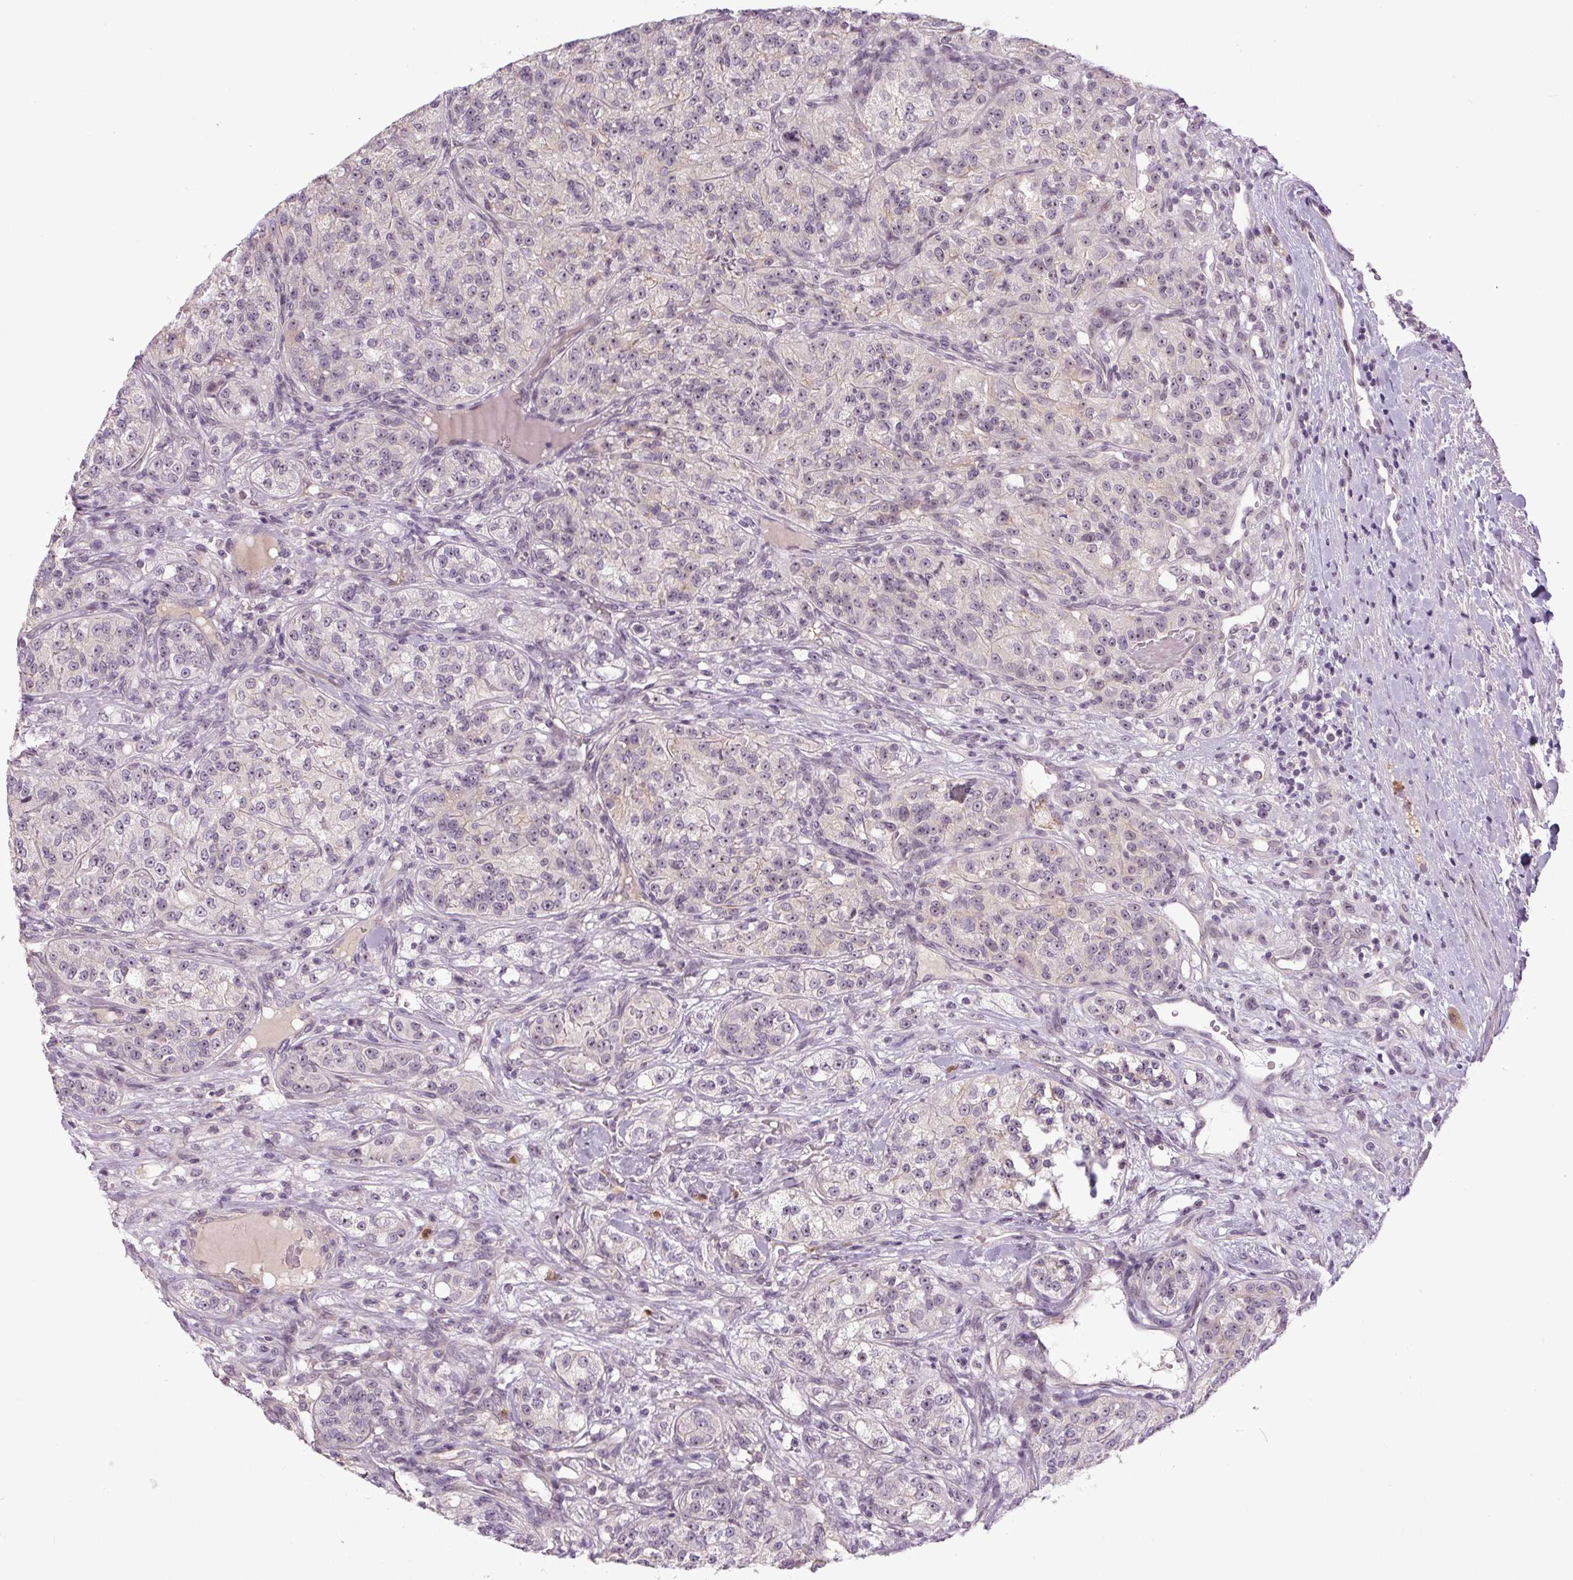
{"staining": {"intensity": "weak", "quantity": "<25%", "location": "nuclear"}, "tissue": "renal cancer", "cell_type": "Tumor cells", "image_type": "cancer", "snomed": [{"axis": "morphology", "description": "Adenocarcinoma, NOS"}, {"axis": "topography", "description": "Kidney"}], "caption": "Tumor cells are negative for protein expression in human adenocarcinoma (renal). (Immunohistochemistry (ihc), brightfield microscopy, high magnification).", "gene": "SGF29", "patient": {"sex": "female", "age": 63}}